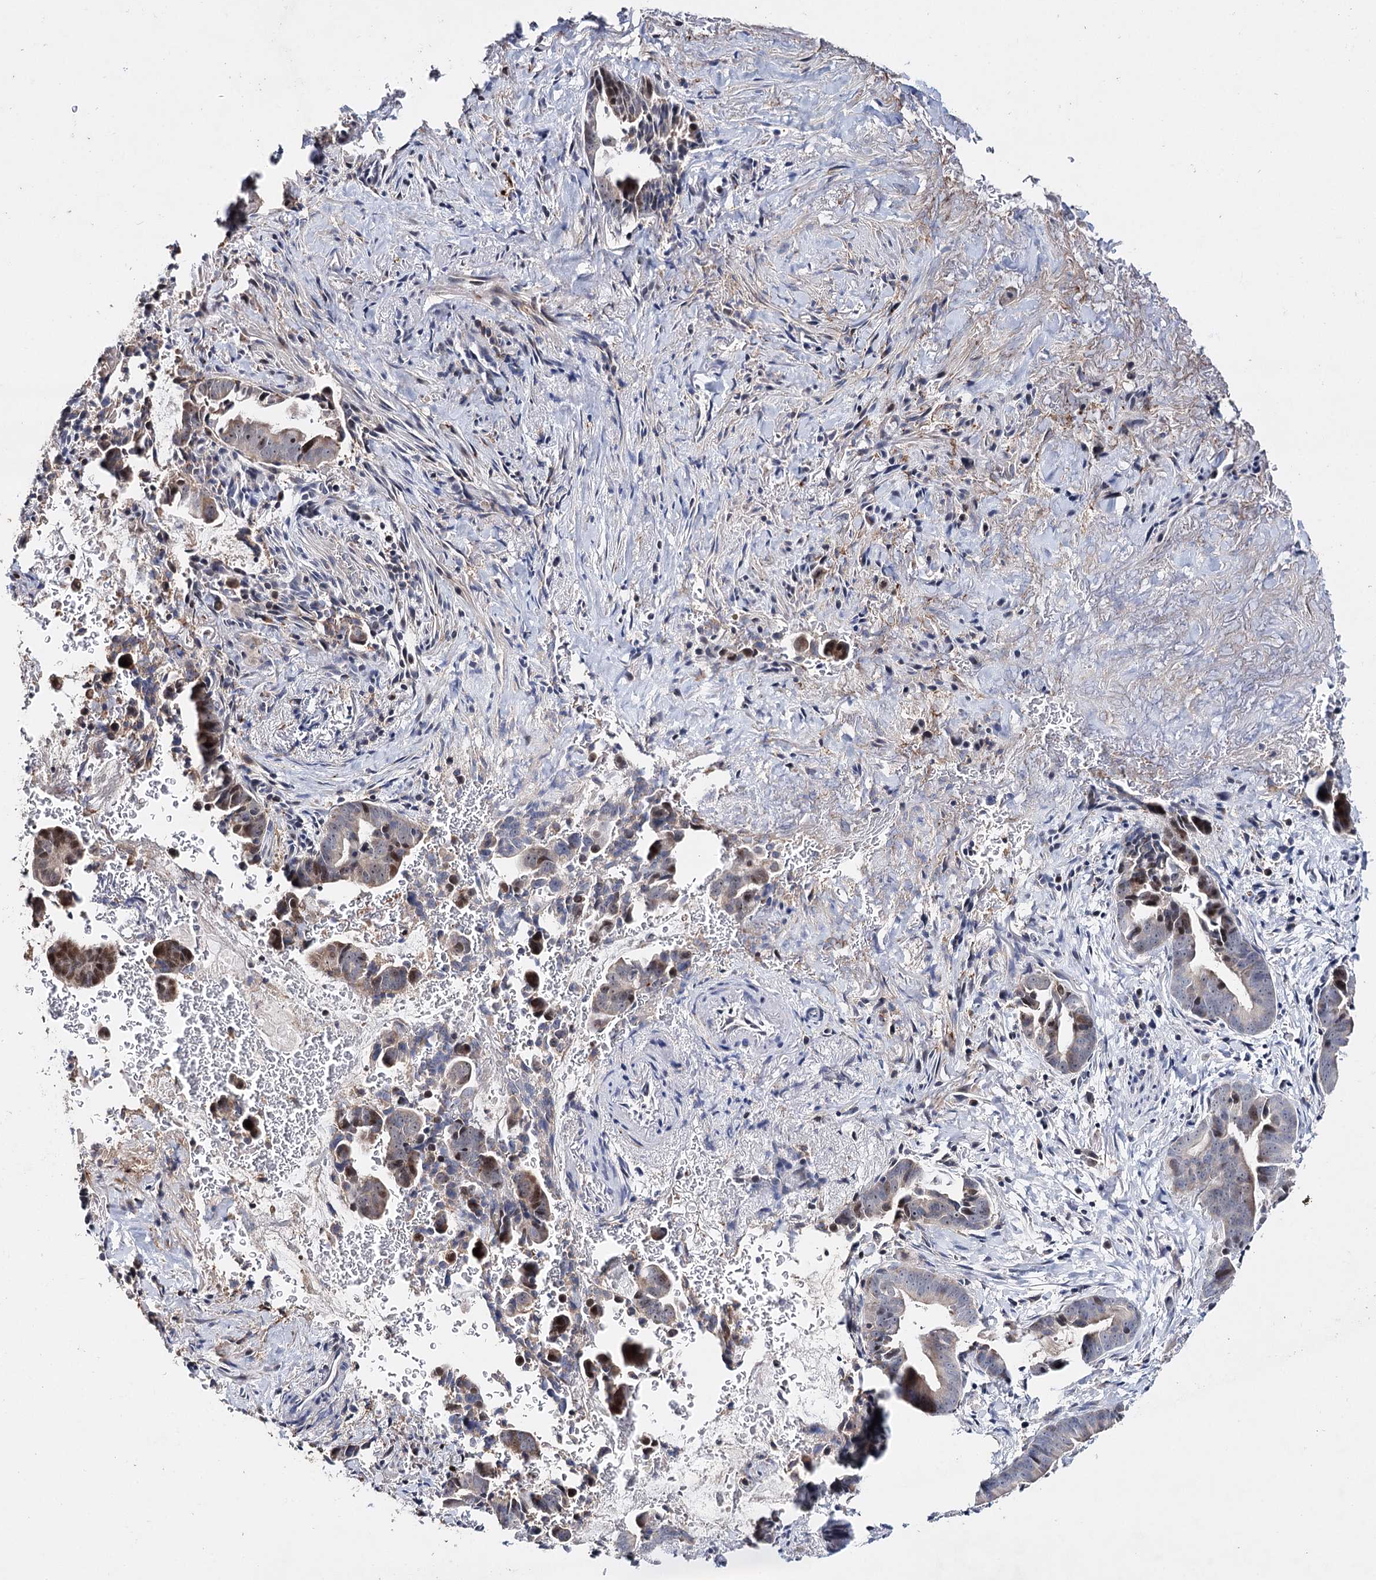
{"staining": {"intensity": "moderate", "quantity": "<25%", "location": "cytoplasmic/membranous,nuclear"}, "tissue": "pancreatic cancer", "cell_type": "Tumor cells", "image_type": "cancer", "snomed": [{"axis": "morphology", "description": "Adenocarcinoma, NOS"}, {"axis": "topography", "description": "Pancreas"}], "caption": "Immunohistochemical staining of human pancreatic adenocarcinoma exhibits moderate cytoplasmic/membranous and nuclear protein positivity in approximately <25% of tumor cells.", "gene": "CFAP46", "patient": {"sex": "female", "age": 63}}